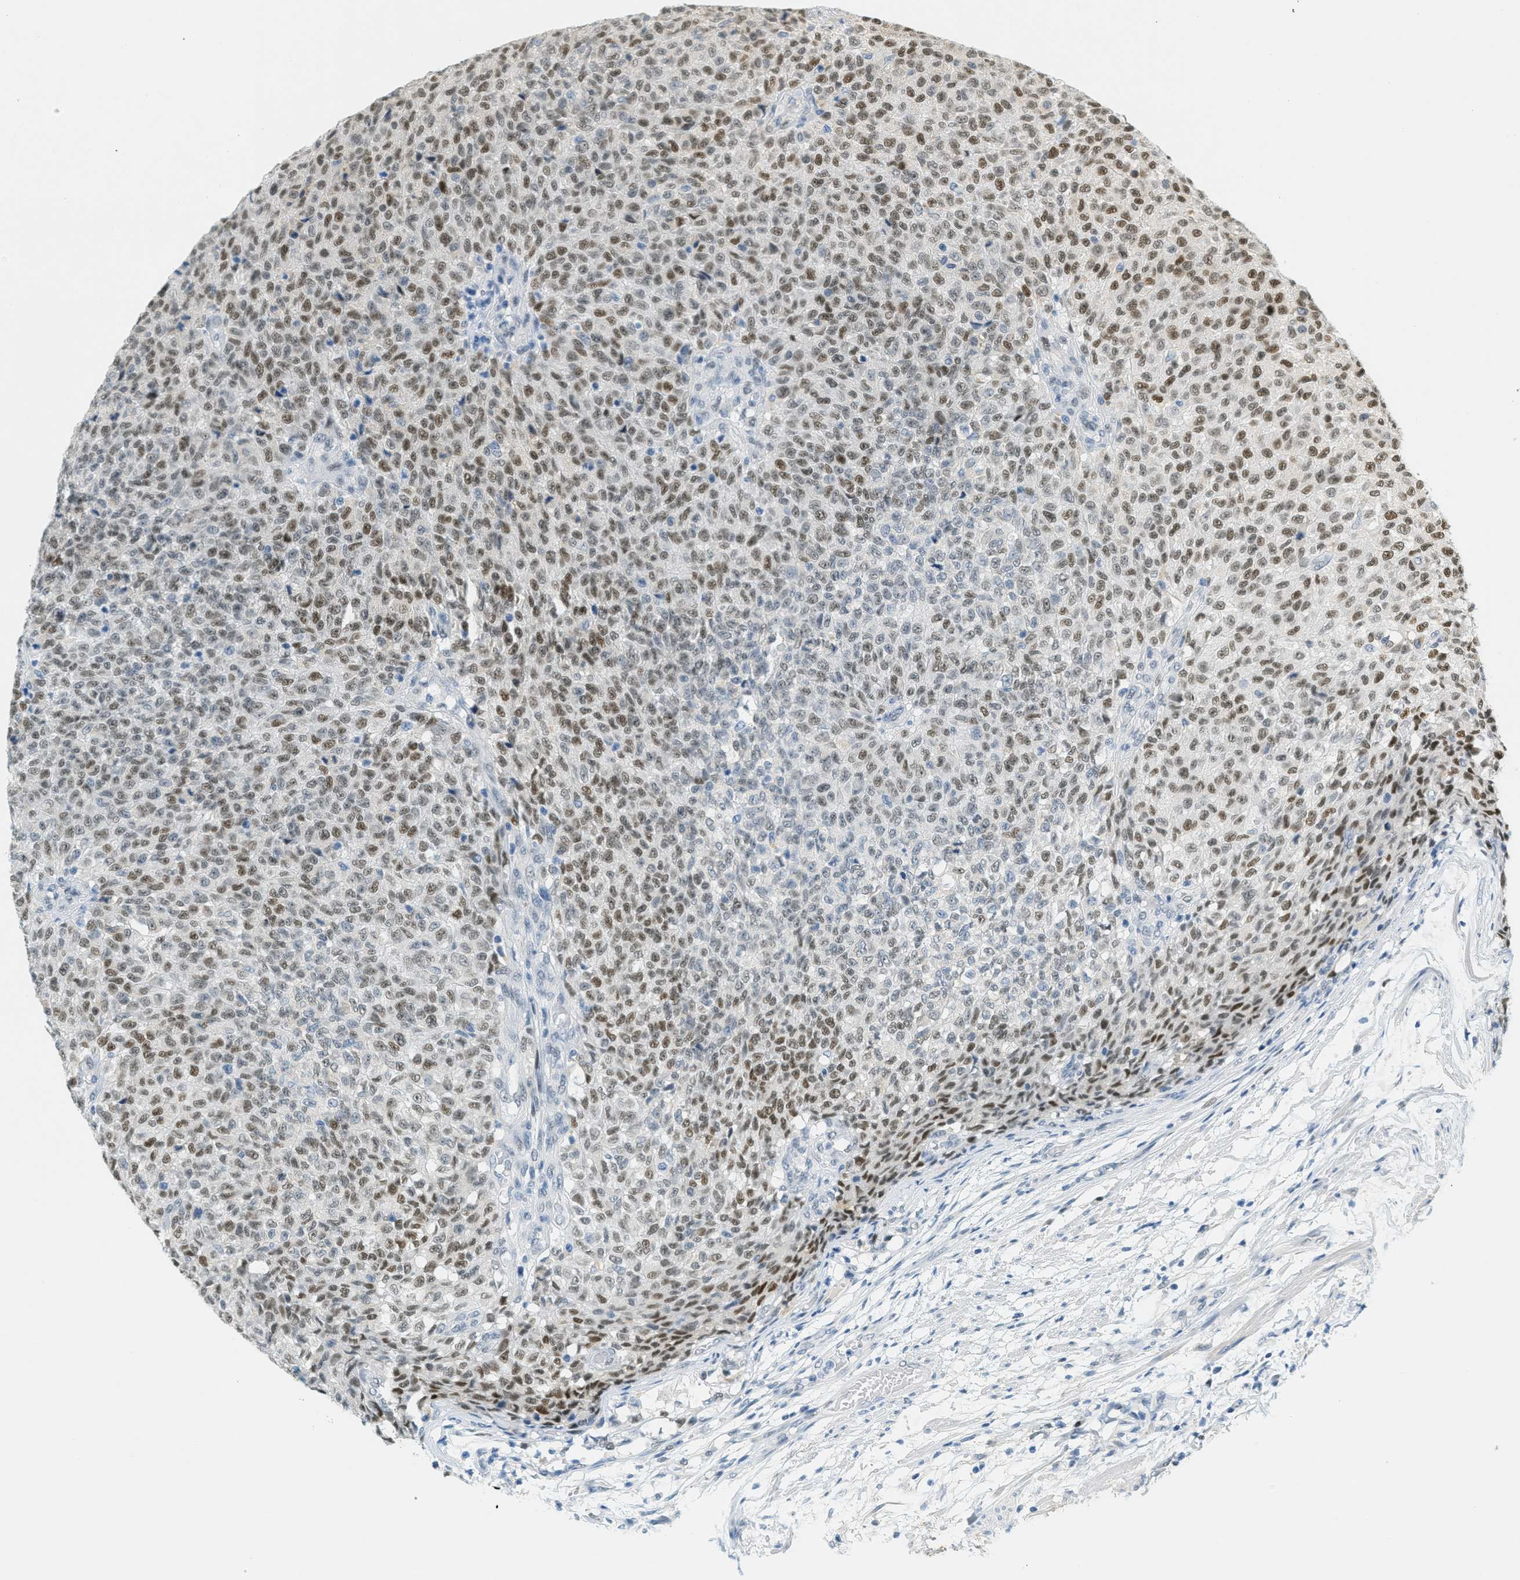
{"staining": {"intensity": "moderate", "quantity": ">75%", "location": "nuclear"}, "tissue": "testis cancer", "cell_type": "Tumor cells", "image_type": "cancer", "snomed": [{"axis": "morphology", "description": "Seminoma, NOS"}, {"axis": "topography", "description": "Testis"}], "caption": "Protein expression analysis of human testis seminoma reveals moderate nuclear positivity in about >75% of tumor cells. The protein is shown in brown color, while the nuclei are stained blue.", "gene": "TCF3", "patient": {"sex": "male", "age": 59}}